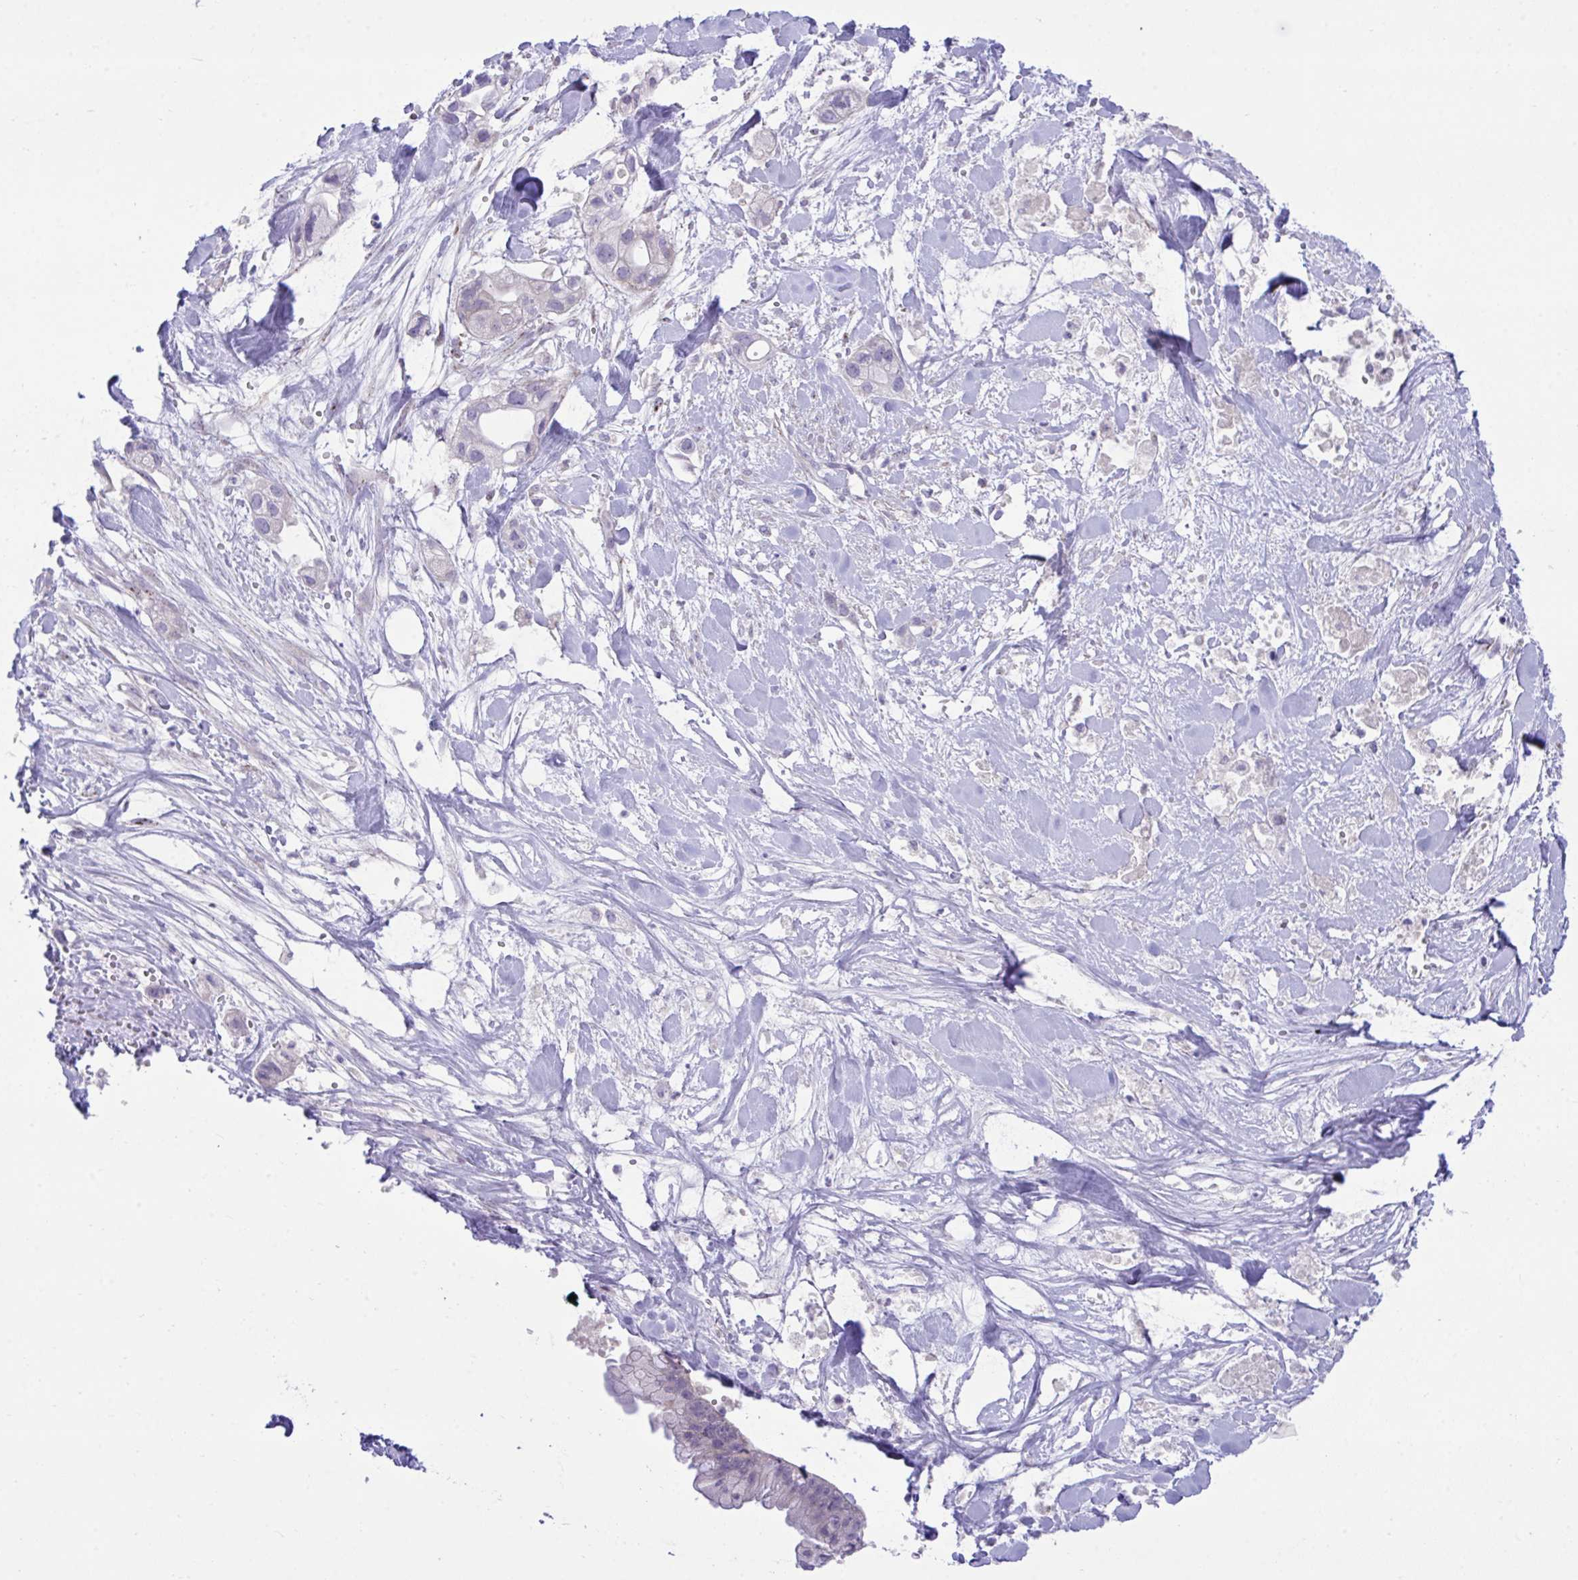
{"staining": {"intensity": "negative", "quantity": "none", "location": "none"}, "tissue": "pancreatic cancer", "cell_type": "Tumor cells", "image_type": "cancer", "snomed": [{"axis": "morphology", "description": "Adenocarcinoma, NOS"}, {"axis": "topography", "description": "Pancreas"}], "caption": "IHC histopathology image of pancreatic cancer (adenocarcinoma) stained for a protein (brown), which shows no expression in tumor cells. (Stains: DAB (3,3'-diaminobenzidine) immunohistochemistry (IHC) with hematoxylin counter stain, Microscopy: brightfield microscopy at high magnification).", "gene": "MED9", "patient": {"sex": "male", "age": 44}}